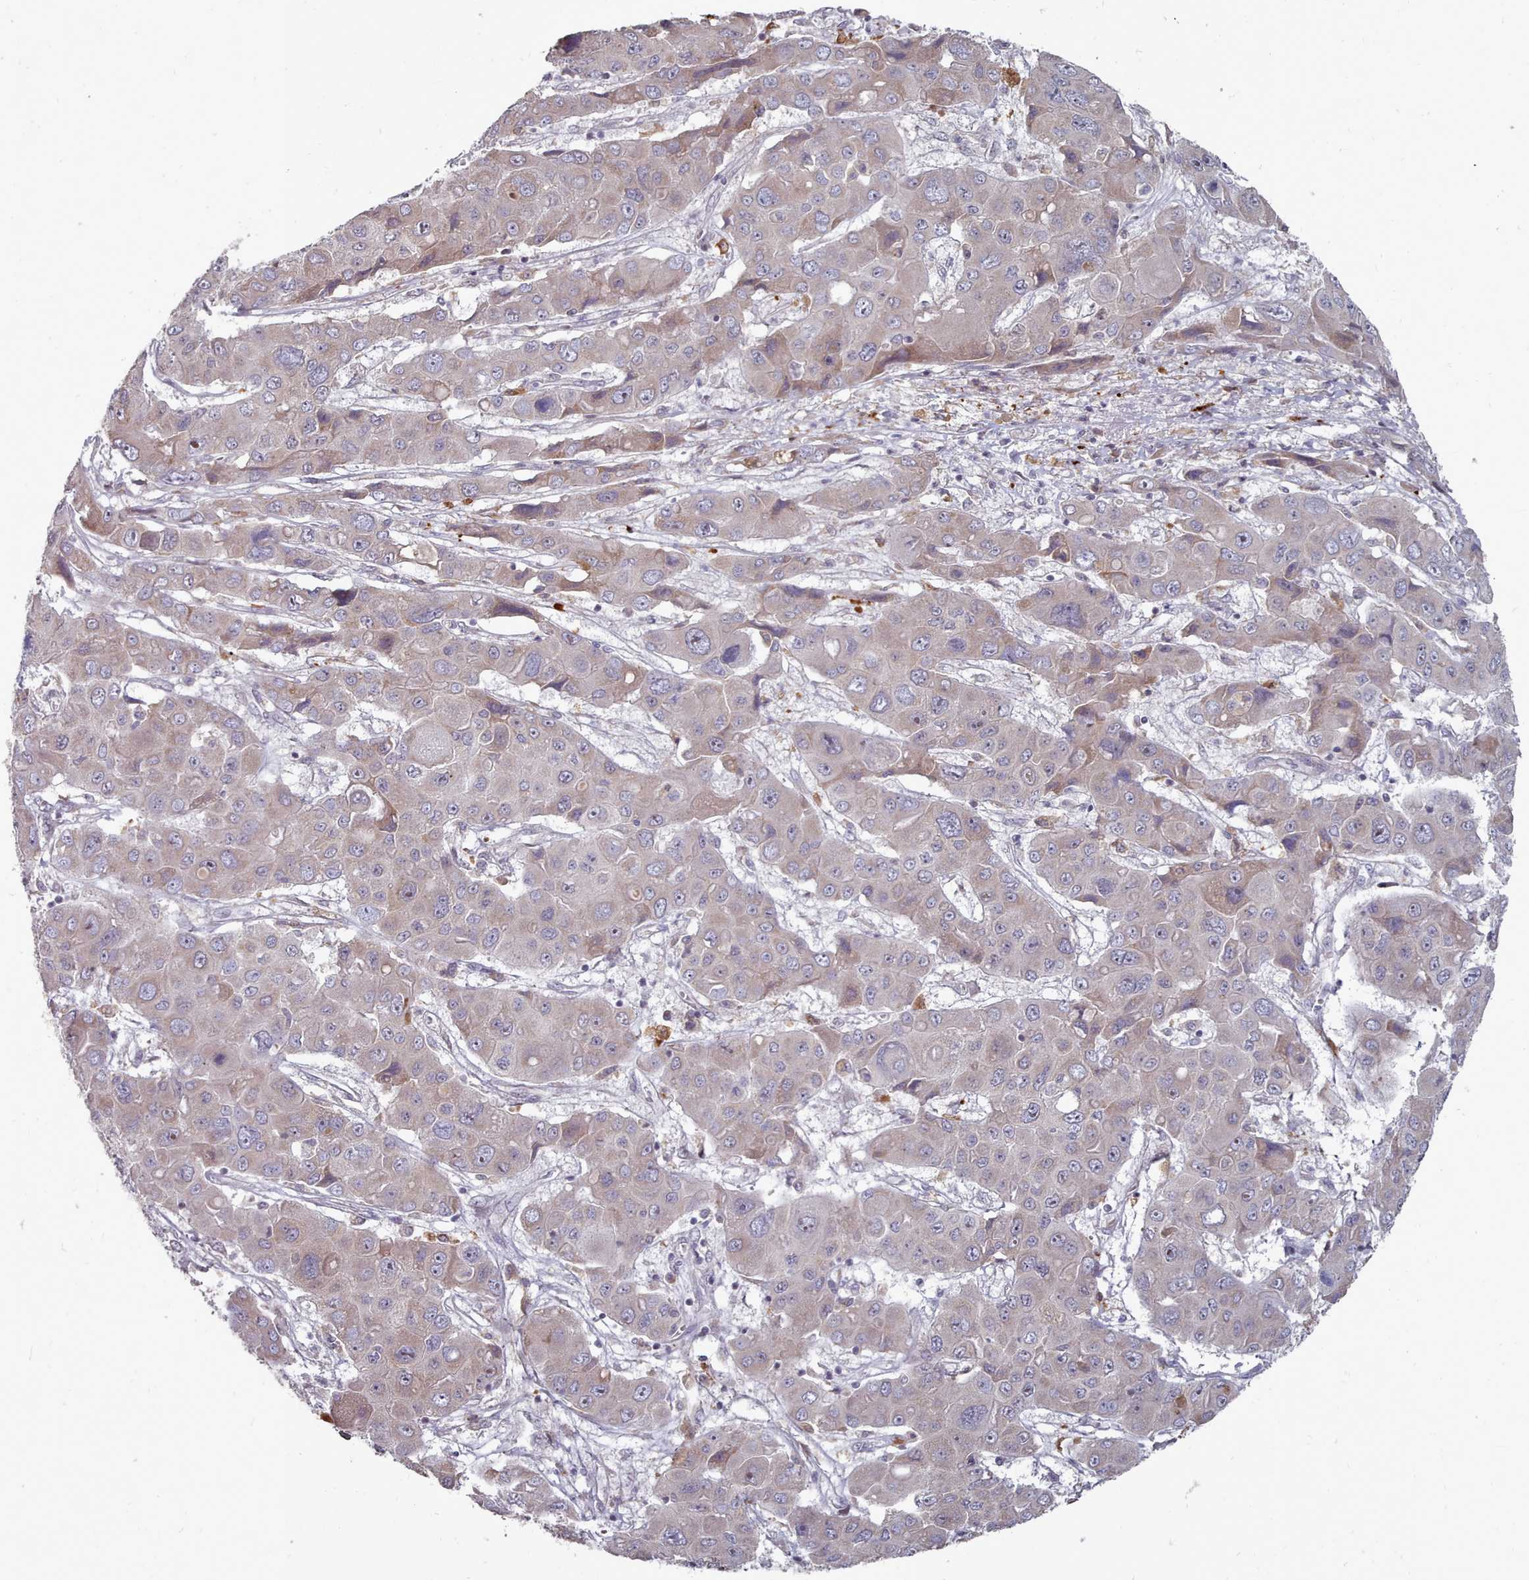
{"staining": {"intensity": "weak", "quantity": "<25%", "location": "cytoplasmic/membranous"}, "tissue": "liver cancer", "cell_type": "Tumor cells", "image_type": "cancer", "snomed": [{"axis": "morphology", "description": "Cholangiocarcinoma"}, {"axis": "topography", "description": "Liver"}], "caption": "Immunohistochemical staining of liver cancer (cholangiocarcinoma) displays no significant positivity in tumor cells. (DAB immunohistochemistry with hematoxylin counter stain).", "gene": "ACKR3", "patient": {"sex": "male", "age": 67}}